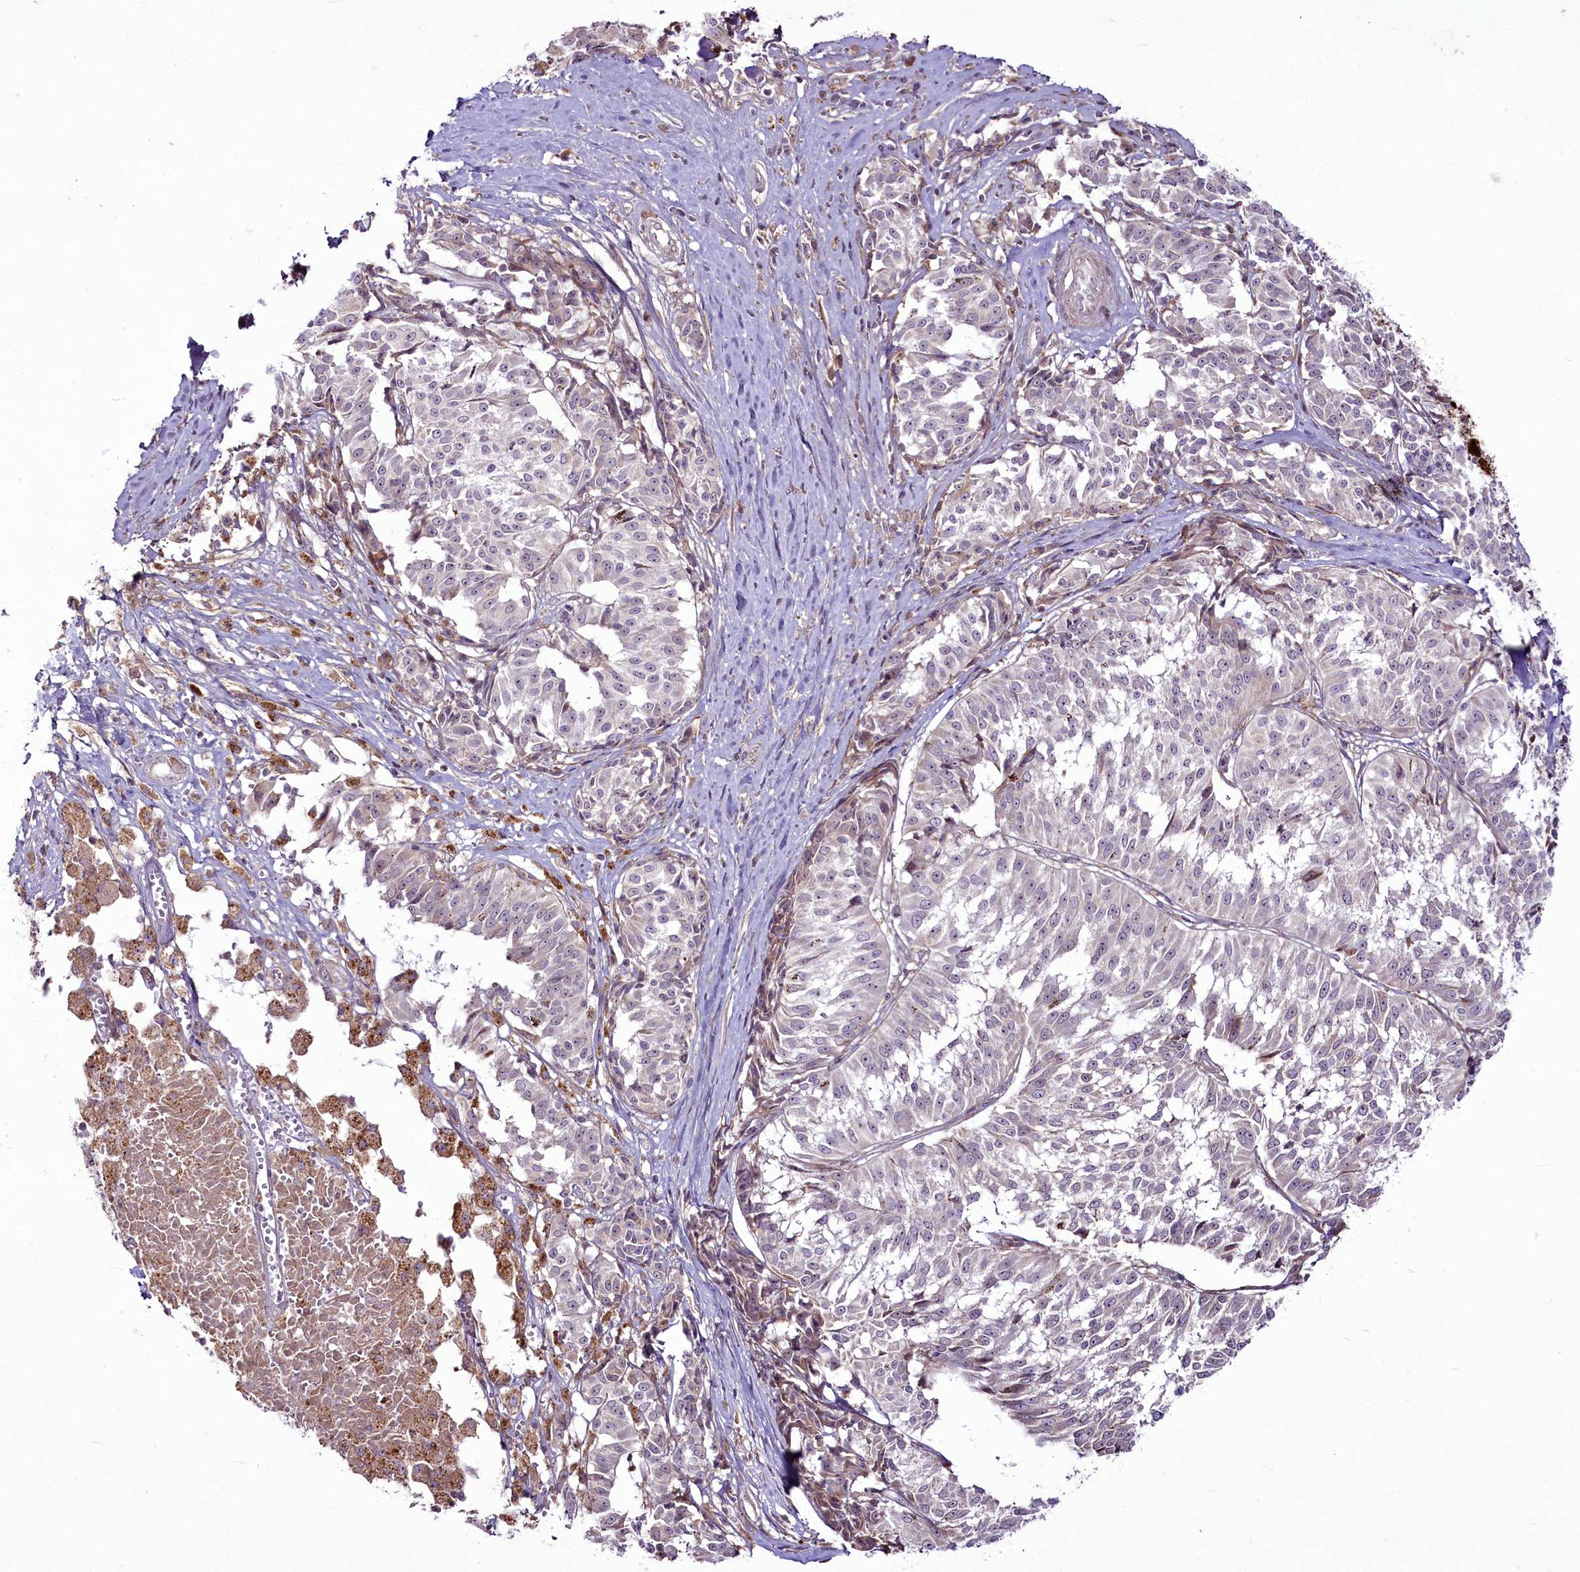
{"staining": {"intensity": "negative", "quantity": "none", "location": "none"}, "tissue": "melanoma", "cell_type": "Tumor cells", "image_type": "cancer", "snomed": [{"axis": "morphology", "description": "Malignant melanoma, NOS"}, {"axis": "topography", "description": "Skin"}], "caption": "Immunohistochemistry image of human malignant melanoma stained for a protein (brown), which exhibits no expression in tumor cells.", "gene": "RSBN1", "patient": {"sex": "female", "age": 72}}